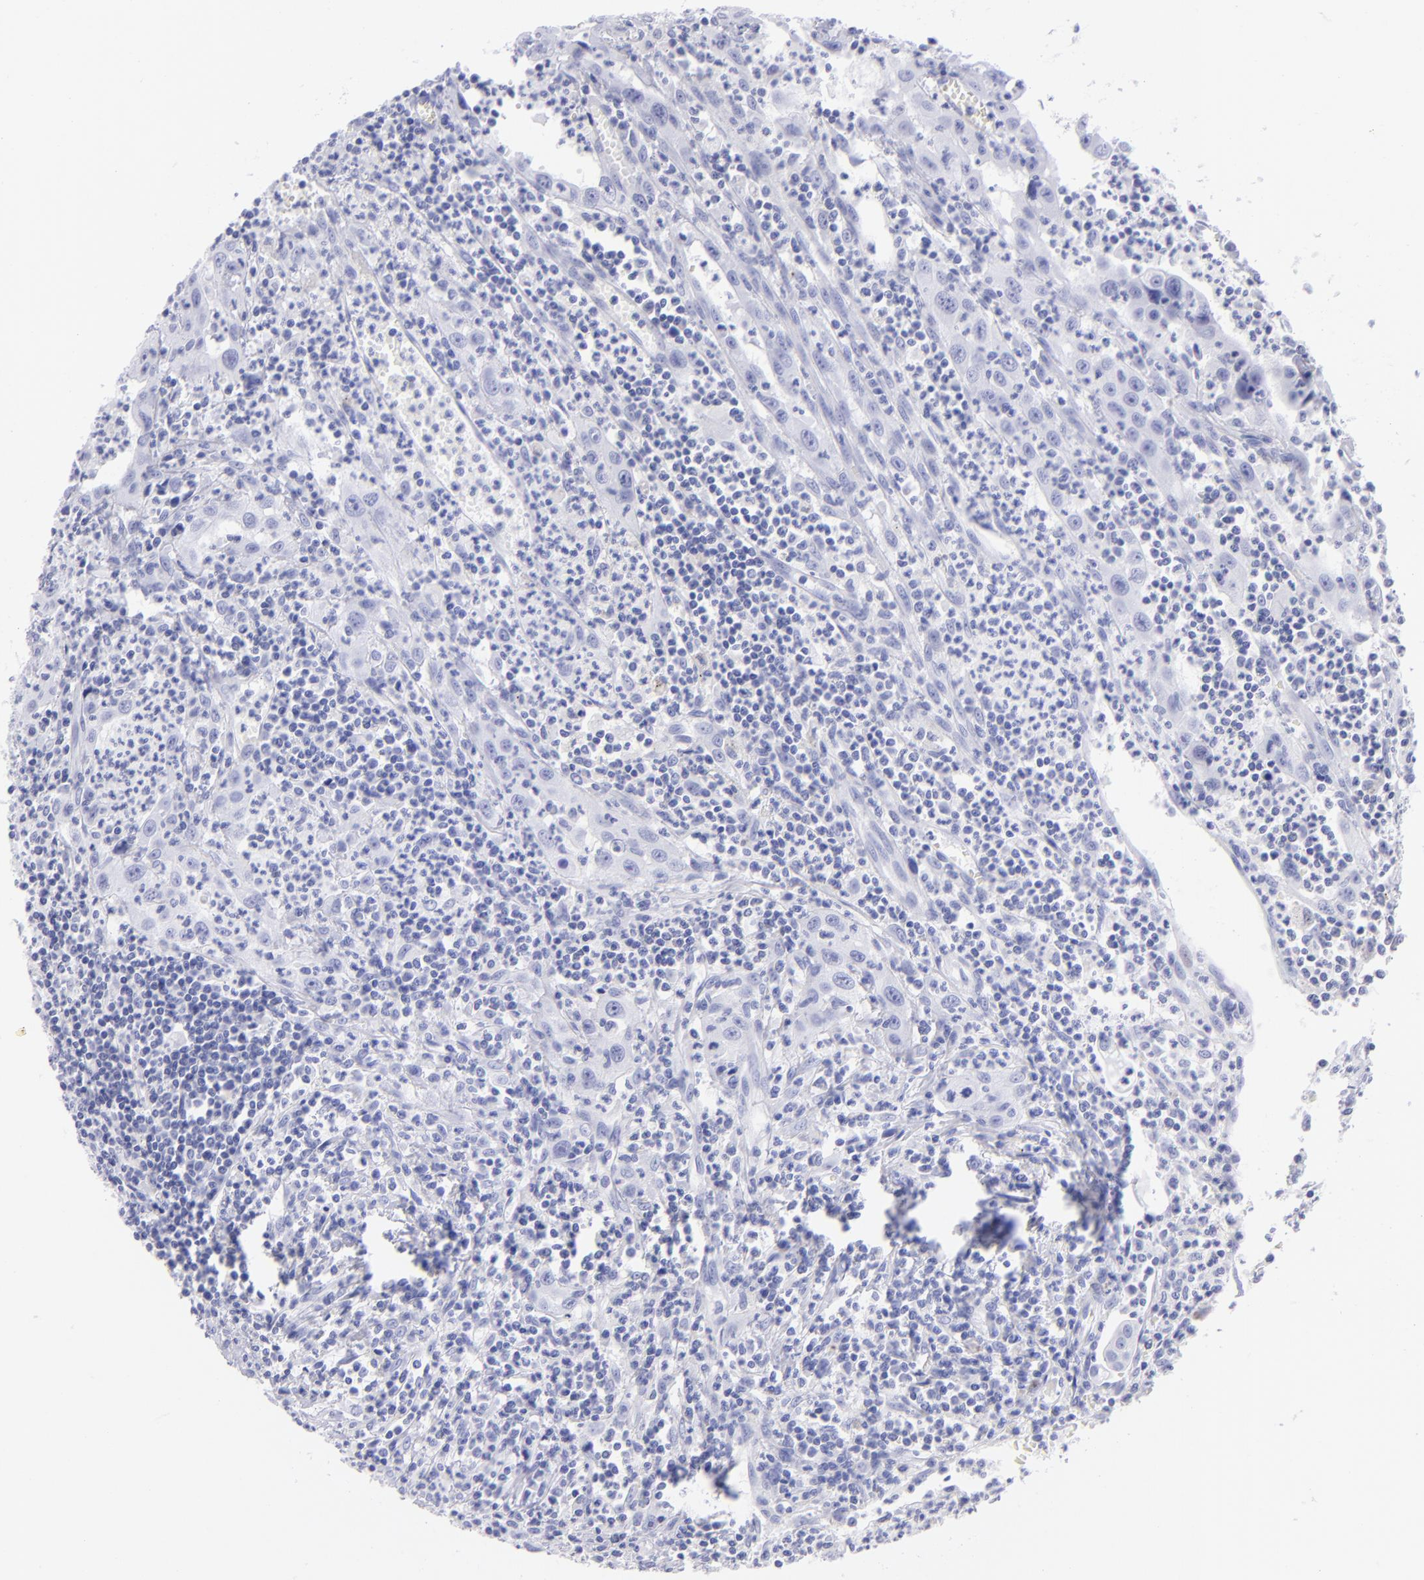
{"staining": {"intensity": "negative", "quantity": "none", "location": "none"}, "tissue": "urothelial cancer", "cell_type": "Tumor cells", "image_type": "cancer", "snomed": [{"axis": "morphology", "description": "Urothelial carcinoma, High grade"}, {"axis": "topography", "description": "Urinary bladder"}], "caption": "High-grade urothelial carcinoma was stained to show a protein in brown. There is no significant positivity in tumor cells.", "gene": "SLC1A3", "patient": {"sex": "male", "age": 66}}